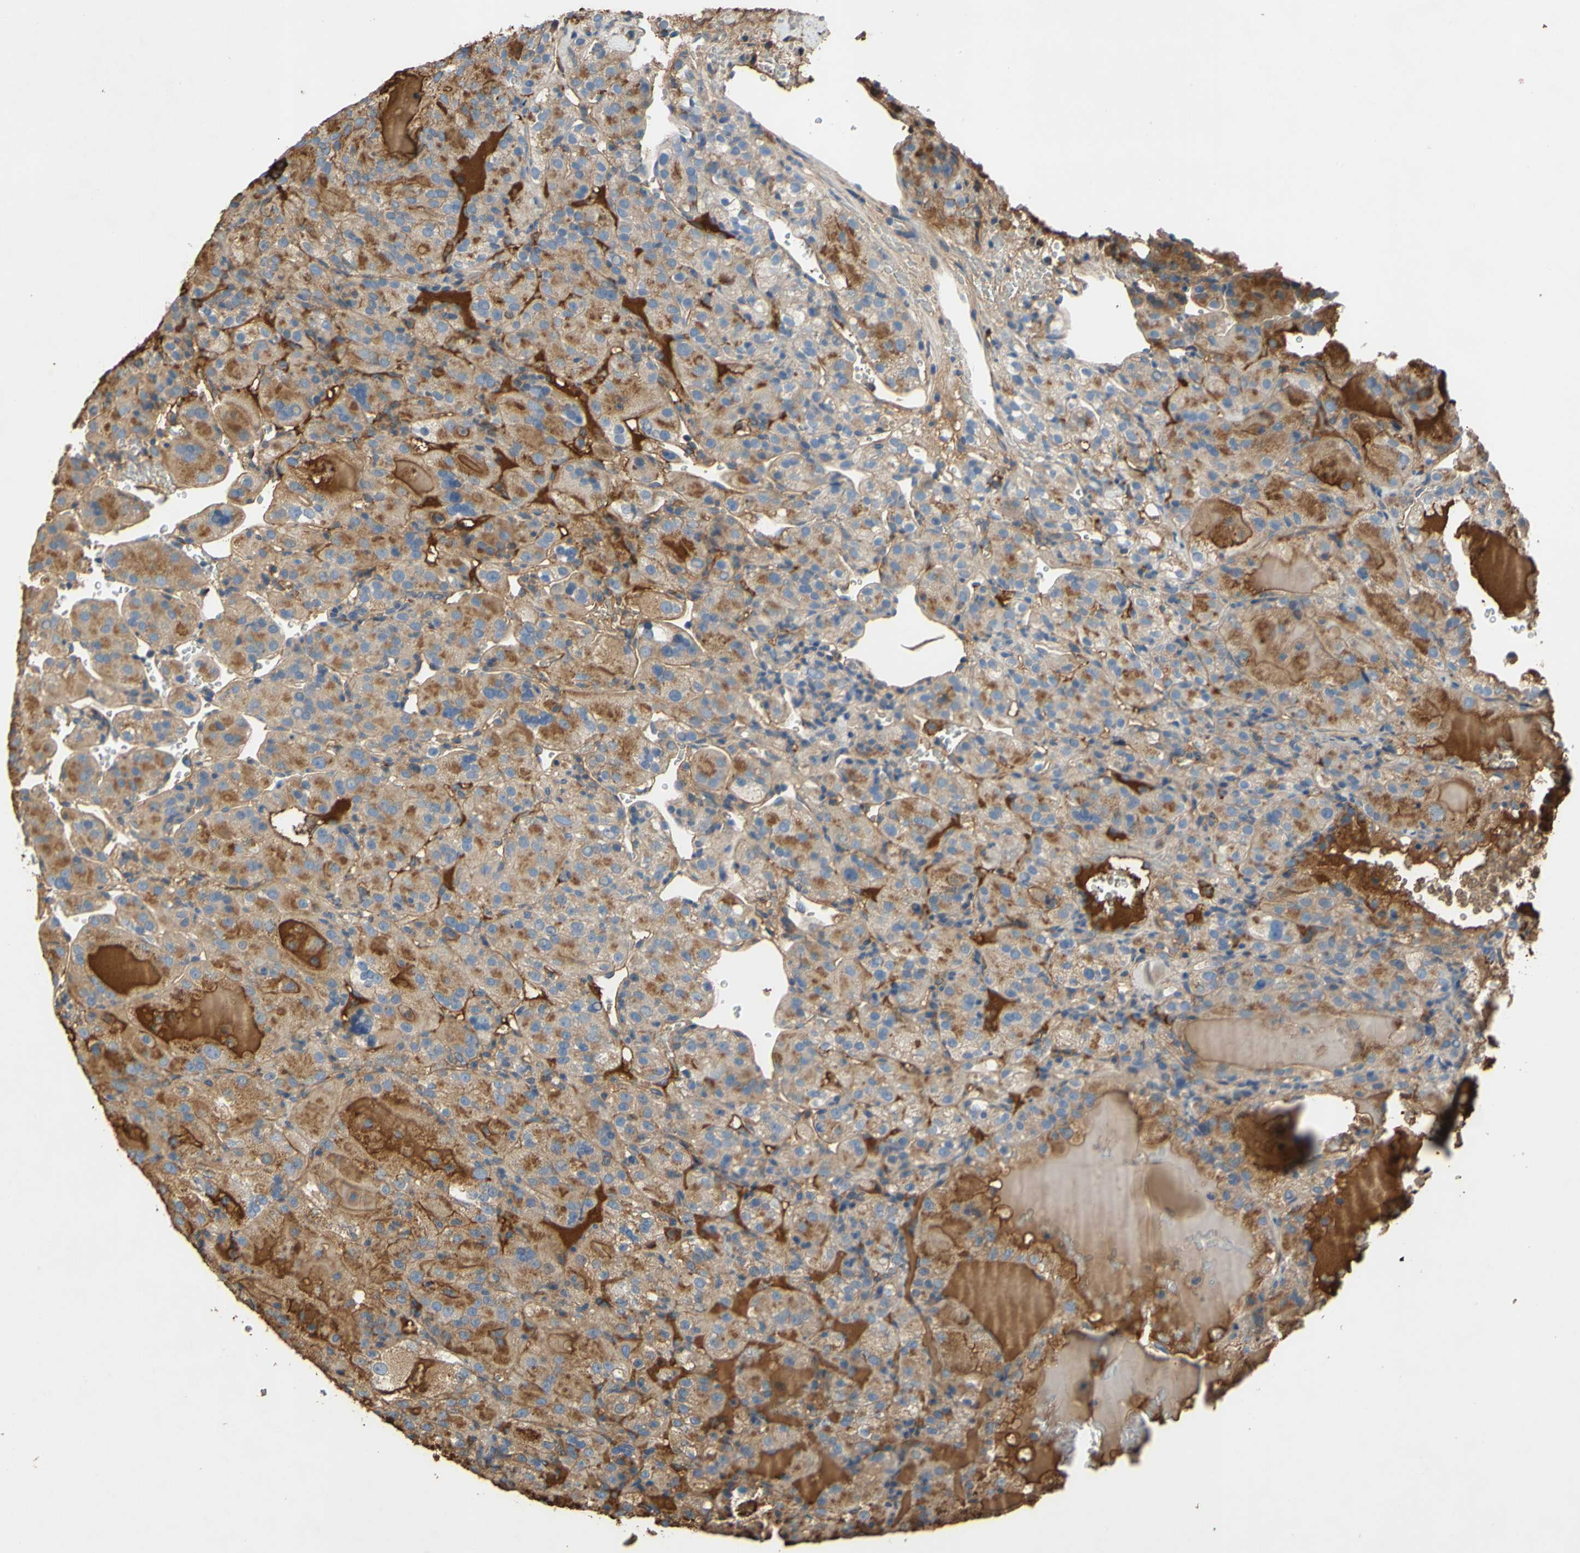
{"staining": {"intensity": "moderate", "quantity": ">75%", "location": "cytoplasmic/membranous"}, "tissue": "renal cancer", "cell_type": "Tumor cells", "image_type": "cancer", "snomed": [{"axis": "morphology", "description": "Normal tissue, NOS"}, {"axis": "morphology", "description": "Adenocarcinoma, NOS"}, {"axis": "topography", "description": "Kidney"}], "caption": "Adenocarcinoma (renal) stained for a protein (brown) demonstrates moderate cytoplasmic/membranous positive positivity in about >75% of tumor cells.", "gene": "TIMP2", "patient": {"sex": "male", "age": 61}}